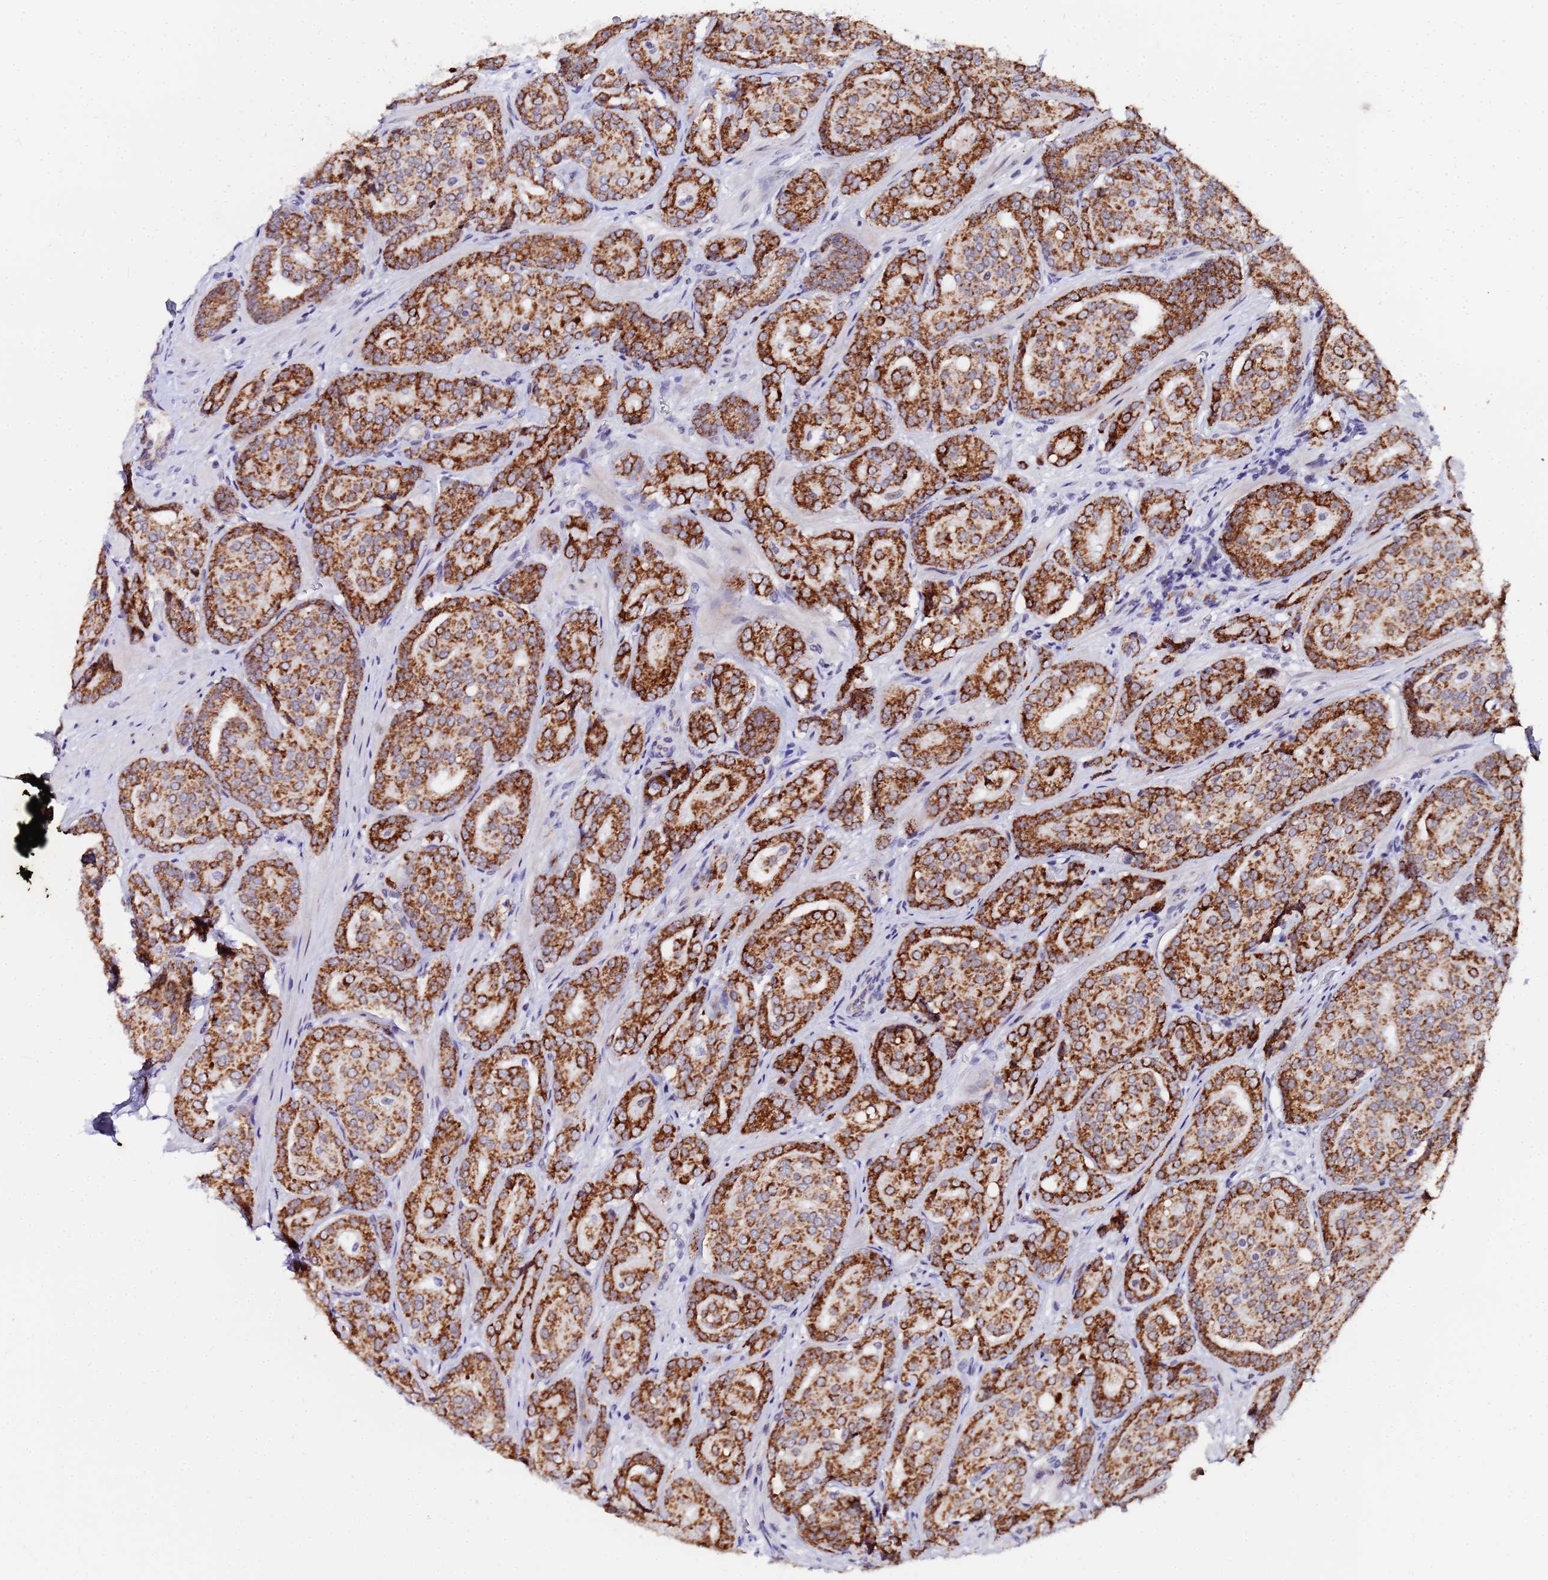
{"staining": {"intensity": "strong", "quantity": ">75%", "location": "cytoplasmic/membranous"}, "tissue": "prostate cancer", "cell_type": "Tumor cells", "image_type": "cancer", "snomed": [{"axis": "morphology", "description": "Adenocarcinoma, High grade"}, {"axis": "topography", "description": "Prostate"}], "caption": "Protein staining shows strong cytoplasmic/membranous positivity in approximately >75% of tumor cells in prostate cancer.", "gene": "CKMT1A", "patient": {"sex": "male", "age": 68}}